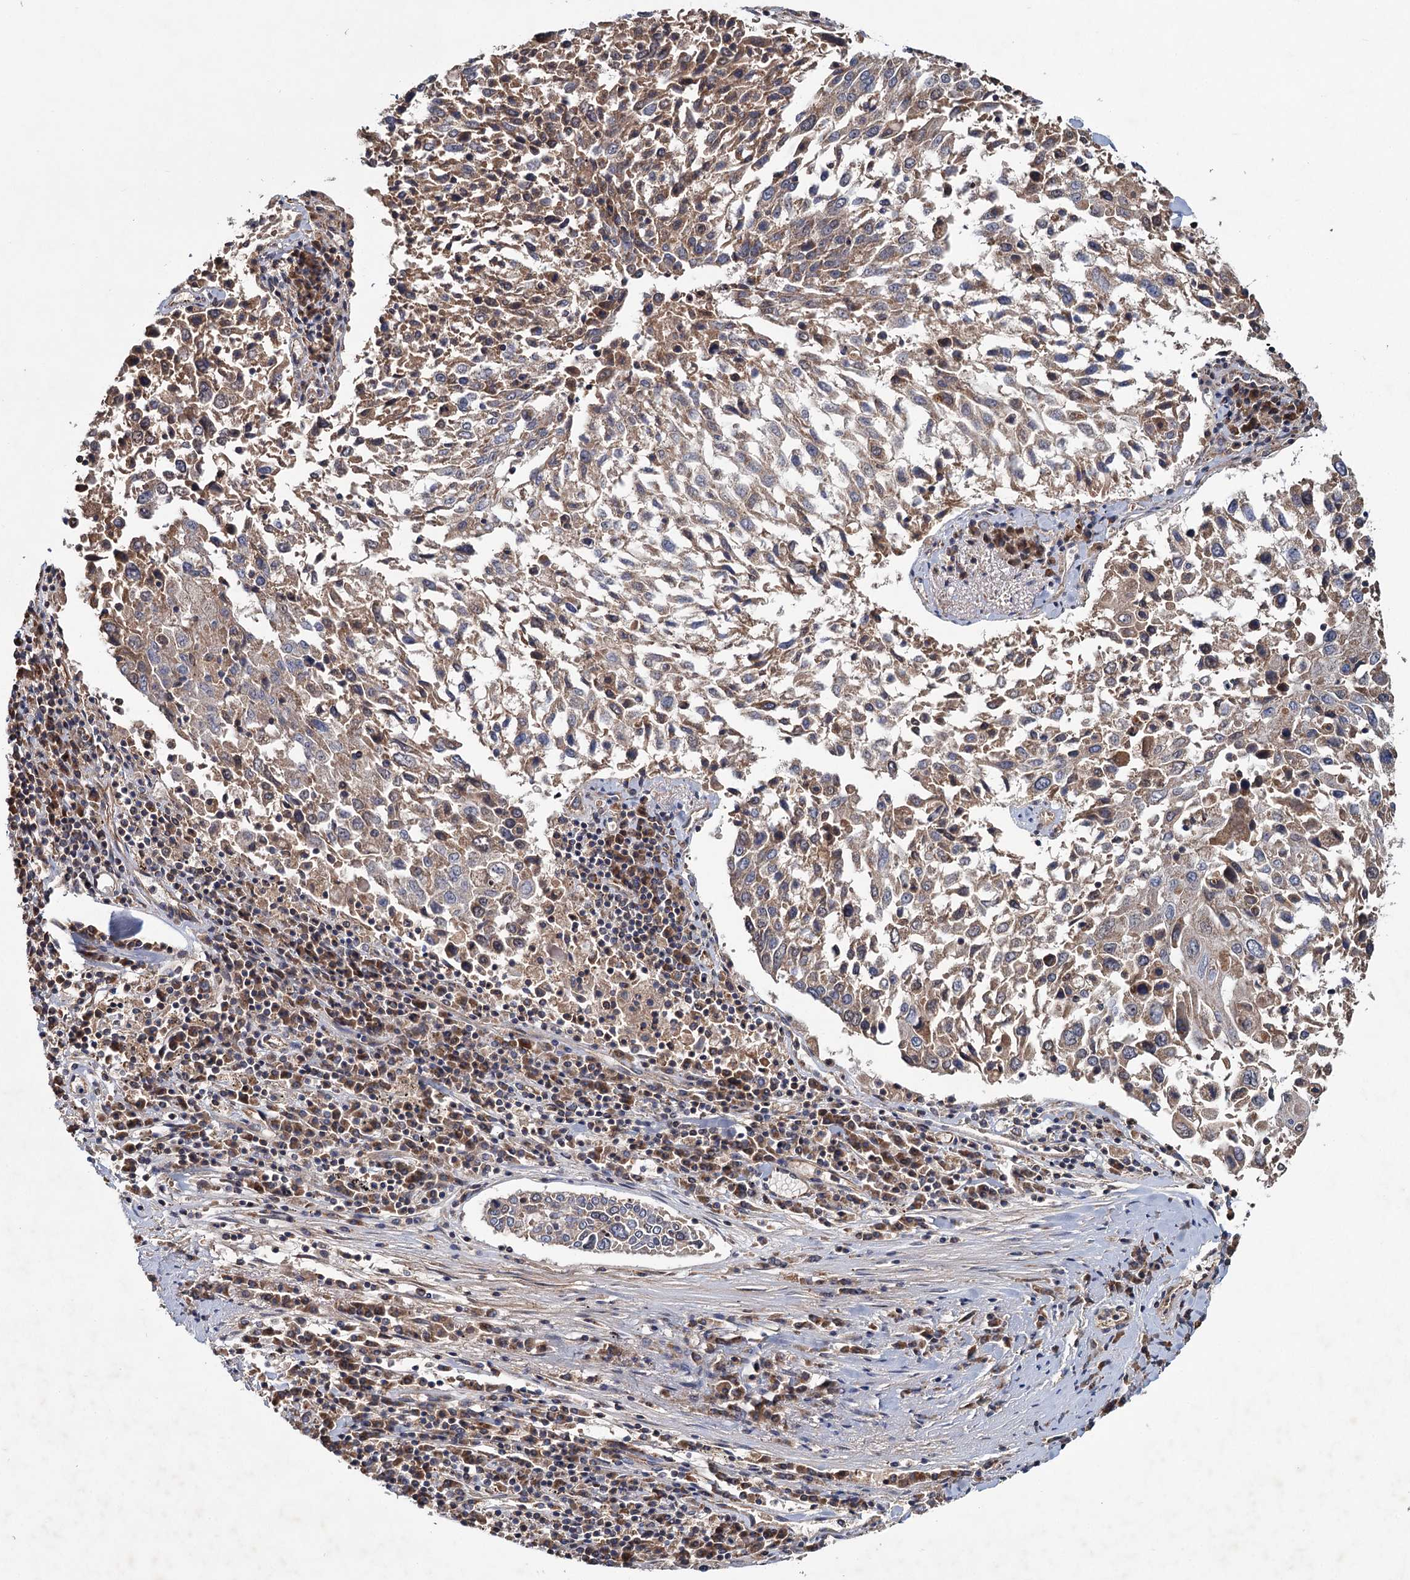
{"staining": {"intensity": "weak", "quantity": "25%-75%", "location": "cytoplasmic/membranous"}, "tissue": "lung cancer", "cell_type": "Tumor cells", "image_type": "cancer", "snomed": [{"axis": "morphology", "description": "Squamous cell carcinoma, NOS"}, {"axis": "topography", "description": "Lung"}], "caption": "Protein staining of lung cancer tissue displays weak cytoplasmic/membranous staining in about 25%-75% of tumor cells.", "gene": "MTRR", "patient": {"sex": "male", "age": 65}}